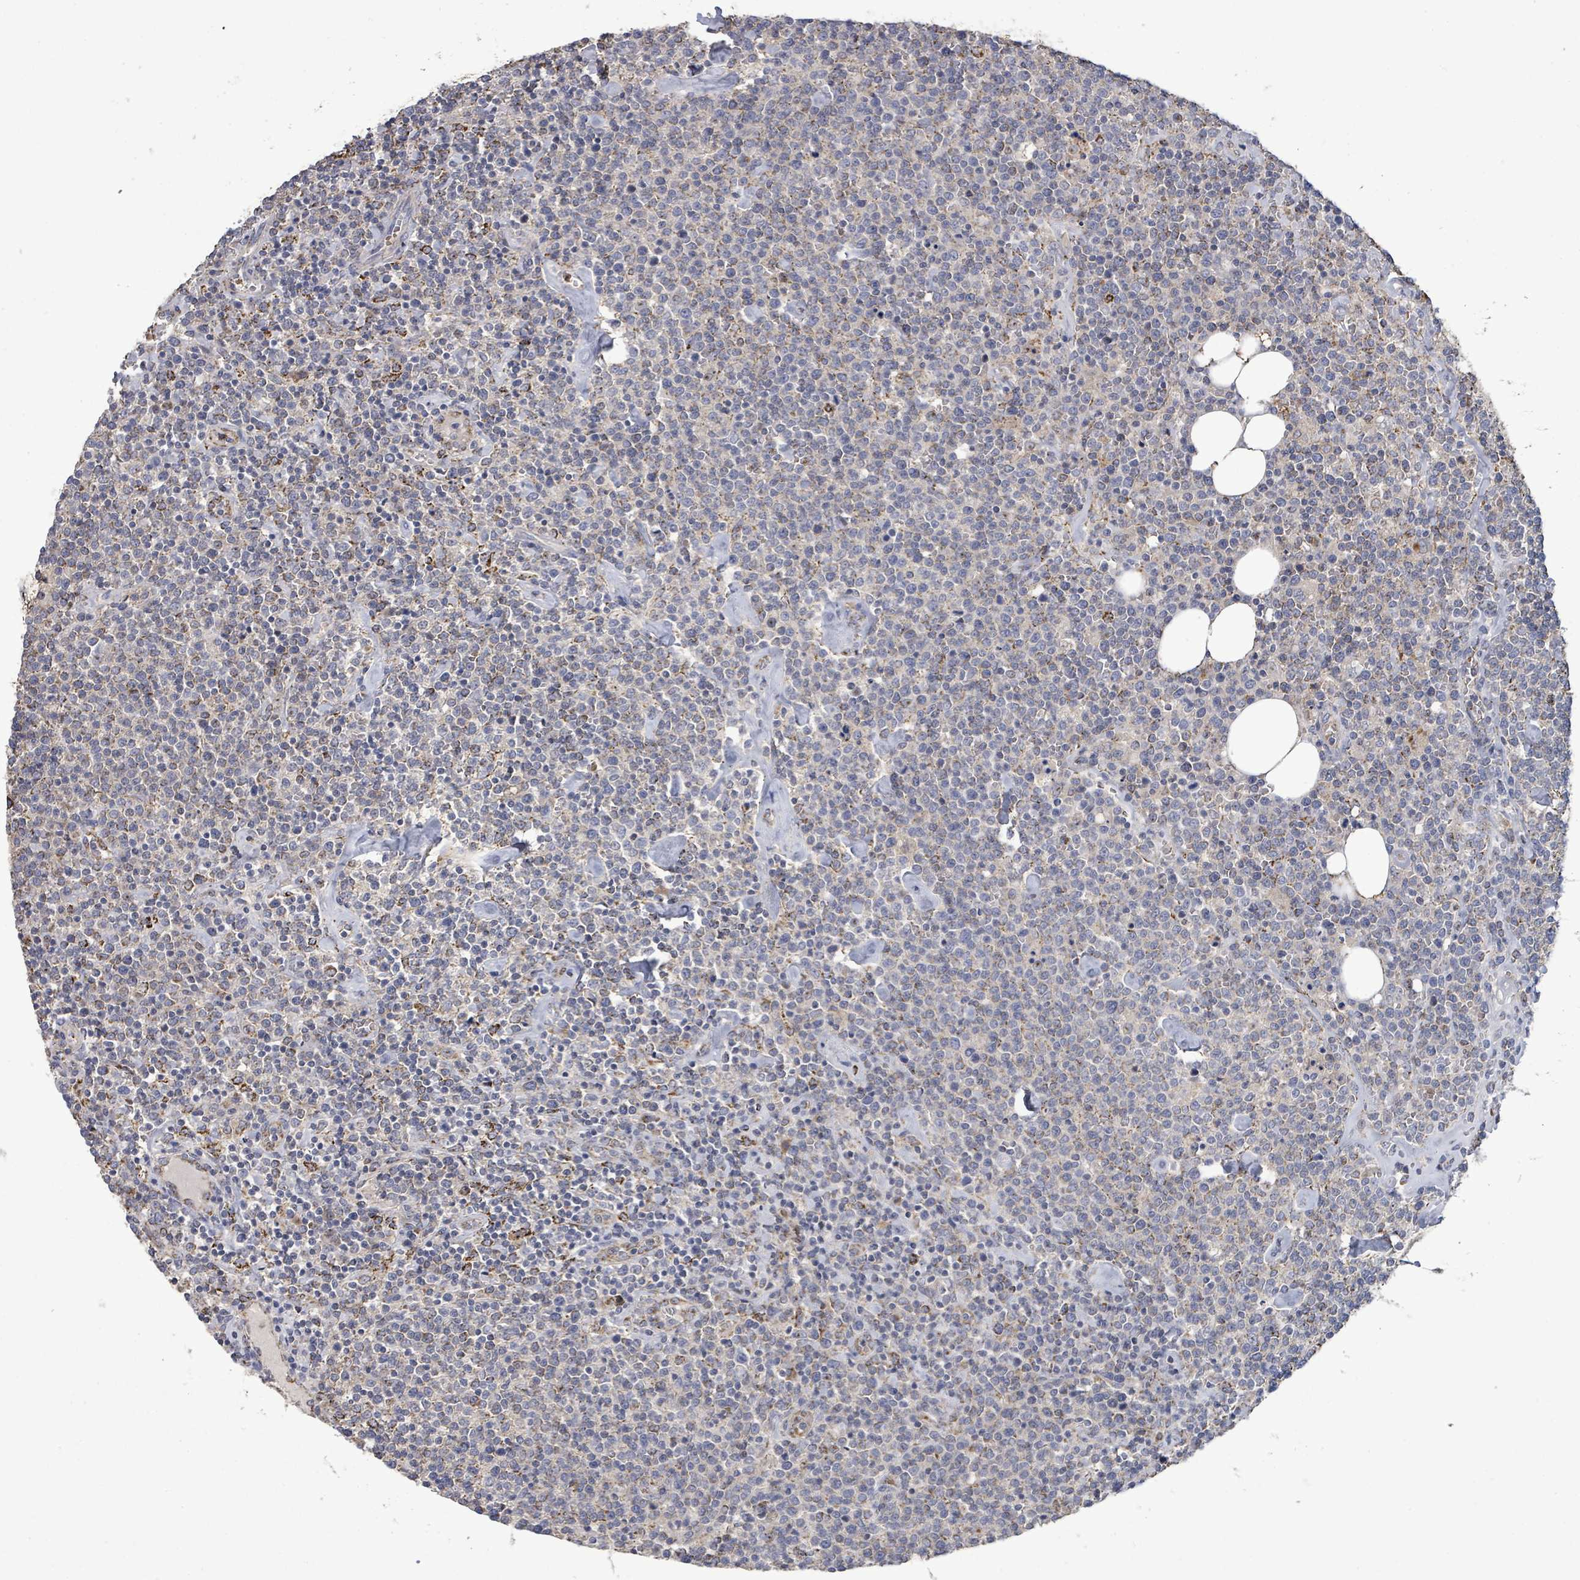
{"staining": {"intensity": "negative", "quantity": "none", "location": "none"}, "tissue": "lymphoma", "cell_type": "Tumor cells", "image_type": "cancer", "snomed": [{"axis": "morphology", "description": "Malignant lymphoma, non-Hodgkin's type, High grade"}, {"axis": "topography", "description": "Lymph node"}], "caption": "Tumor cells show no significant protein positivity in lymphoma.", "gene": "MTMR12", "patient": {"sex": "male", "age": 61}}